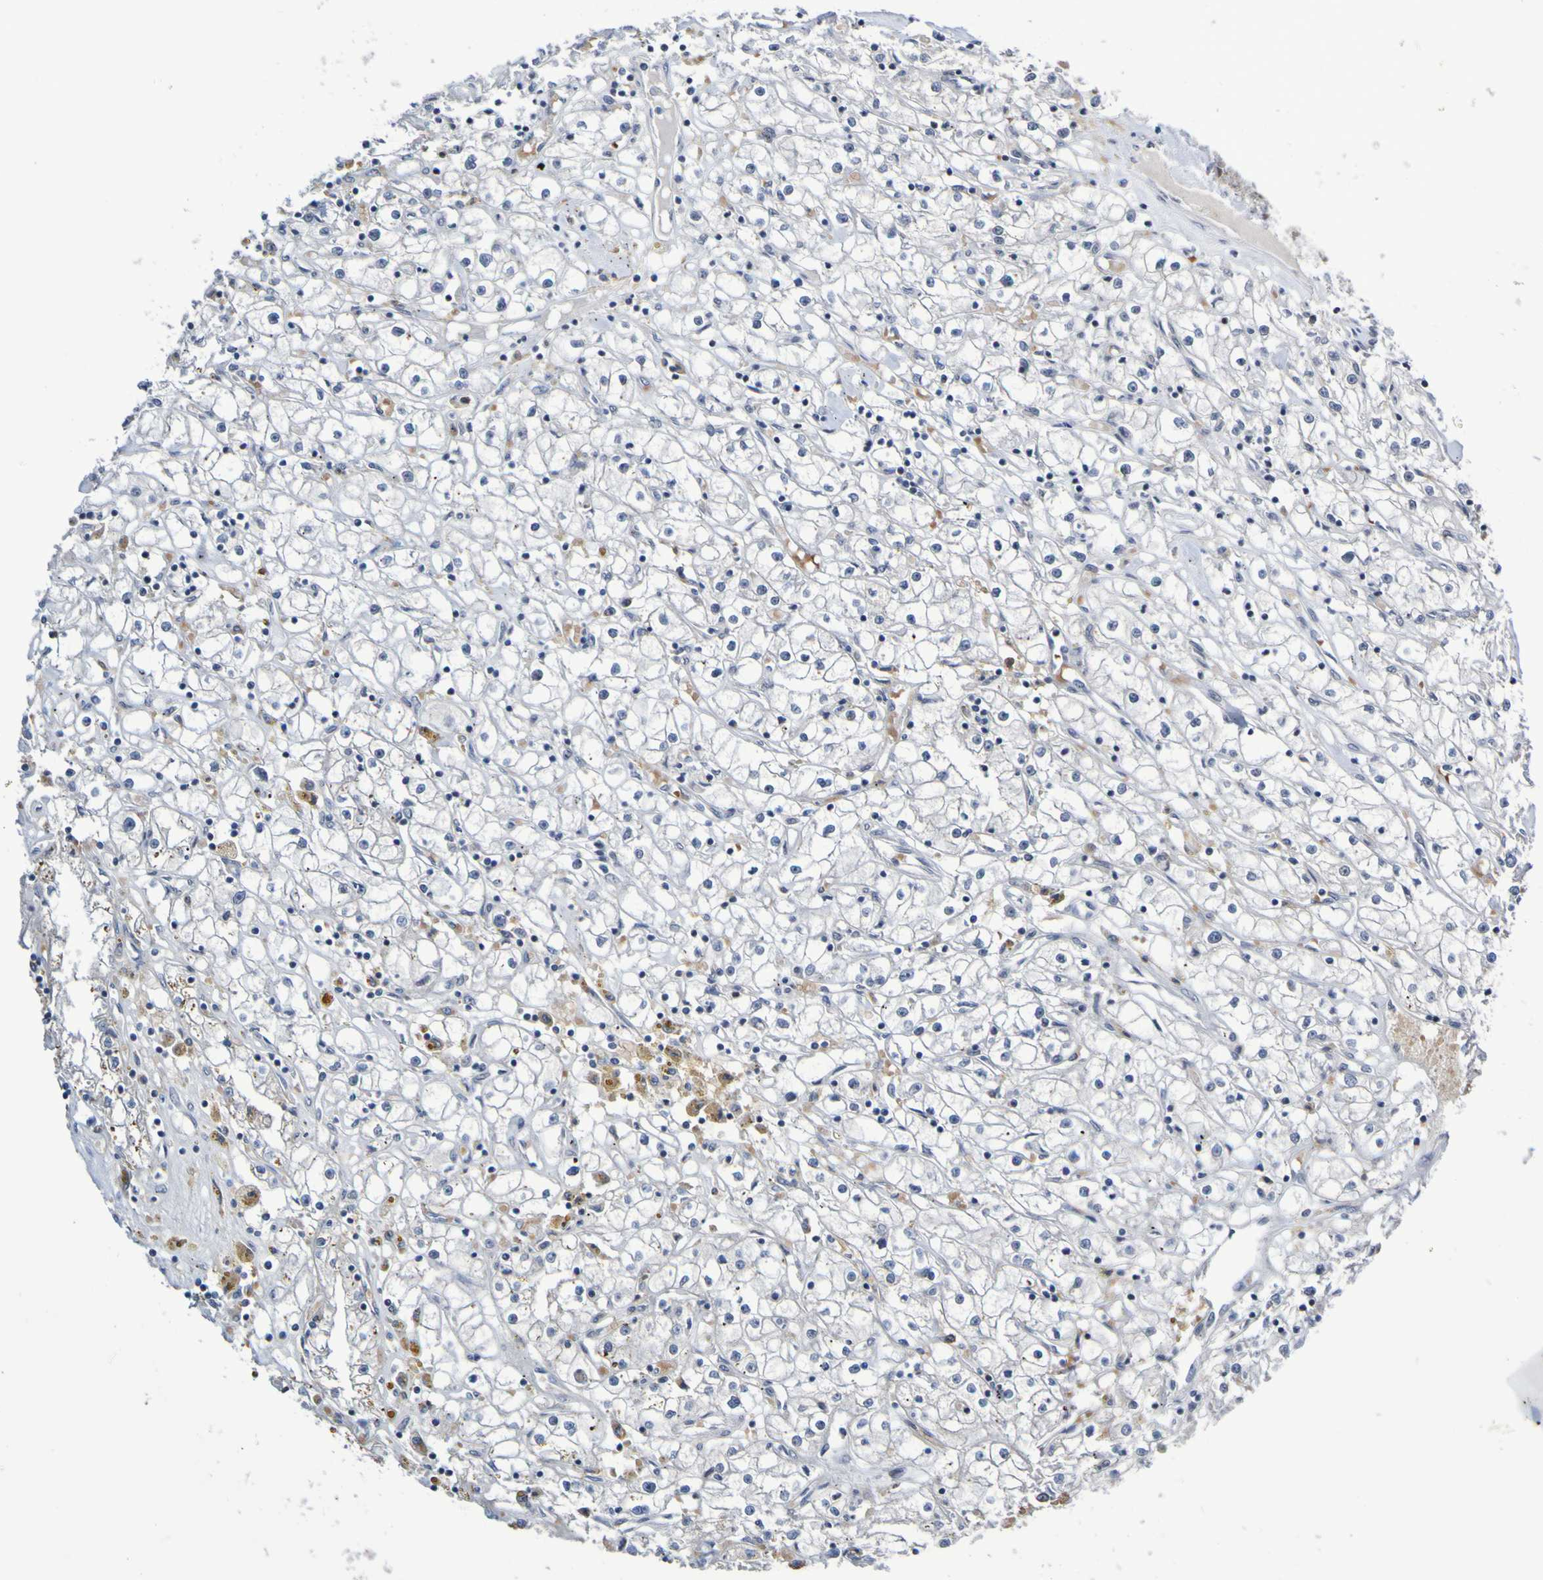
{"staining": {"intensity": "negative", "quantity": "none", "location": "none"}, "tissue": "renal cancer", "cell_type": "Tumor cells", "image_type": "cancer", "snomed": [{"axis": "morphology", "description": "Adenocarcinoma, NOS"}, {"axis": "topography", "description": "Kidney"}], "caption": "IHC histopathology image of neoplastic tissue: renal cancer (adenocarcinoma) stained with DAB (3,3'-diaminobenzidine) reveals no significant protein positivity in tumor cells.", "gene": "PCGF1", "patient": {"sex": "male", "age": 56}}